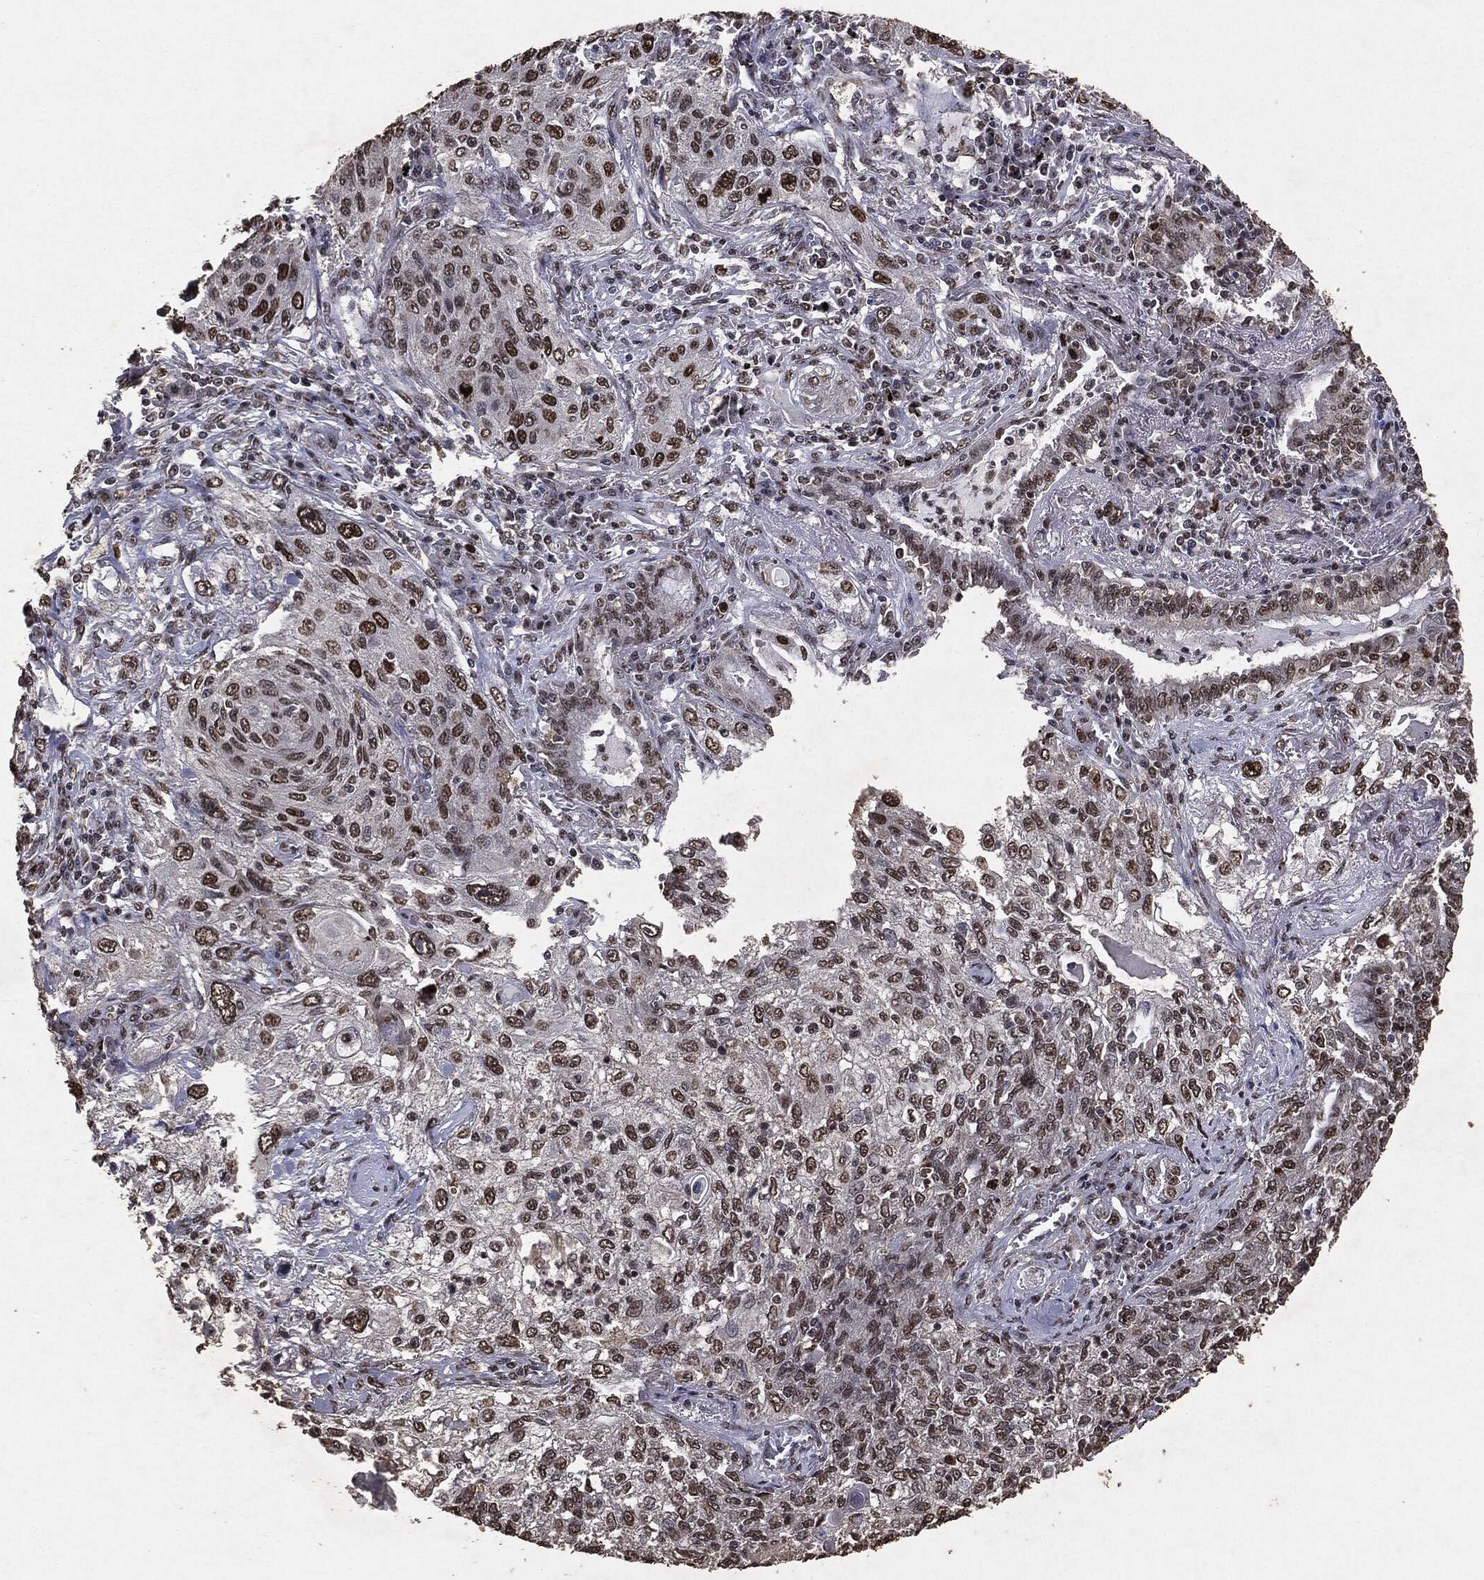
{"staining": {"intensity": "strong", "quantity": "<25%", "location": "nuclear"}, "tissue": "lung cancer", "cell_type": "Tumor cells", "image_type": "cancer", "snomed": [{"axis": "morphology", "description": "Squamous cell carcinoma, NOS"}, {"axis": "topography", "description": "Lung"}], "caption": "A brown stain labels strong nuclear expression of a protein in lung cancer (squamous cell carcinoma) tumor cells. (Stains: DAB (3,3'-diaminobenzidine) in brown, nuclei in blue, Microscopy: brightfield microscopy at high magnification).", "gene": "RAD18", "patient": {"sex": "female", "age": 69}}